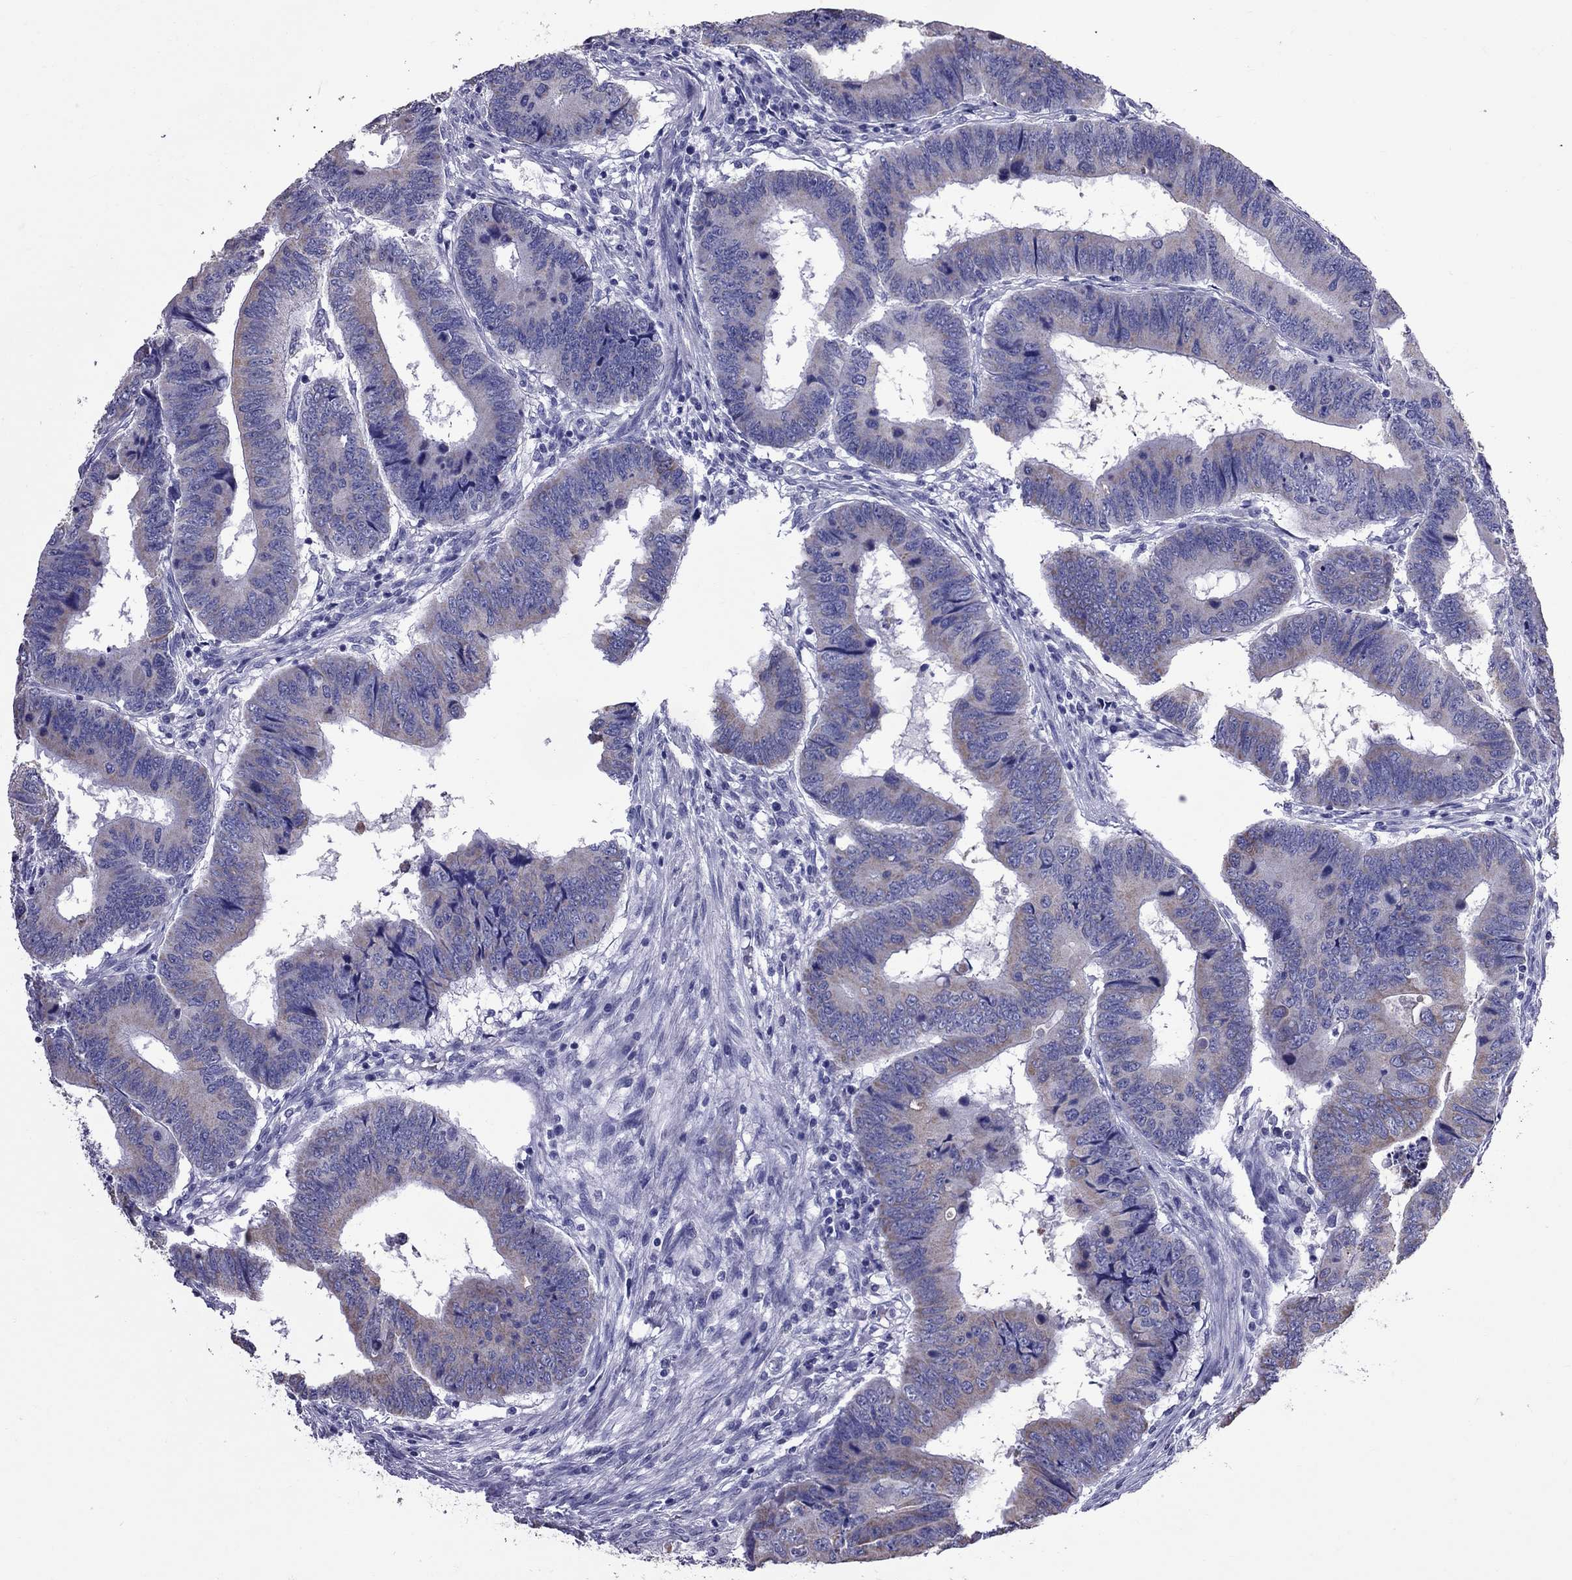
{"staining": {"intensity": "weak", "quantity": "<25%", "location": "cytoplasmic/membranous"}, "tissue": "colorectal cancer", "cell_type": "Tumor cells", "image_type": "cancer", "snomed": [{"axis": "morphology", "description": "Adenocarcinoma, NOS"}, {"axis": "topography", "description": "Colon"}], "caption": "A photomicrograph of colorectal cancer (adenocarcinoma) stained for a protein demonstrates no brown staining in tumor cells. (DAB immunohistochemistry with hematoxylin counter stain).", "gene": "TTLL13", "patient": {"sex": "male", "age": 53}}